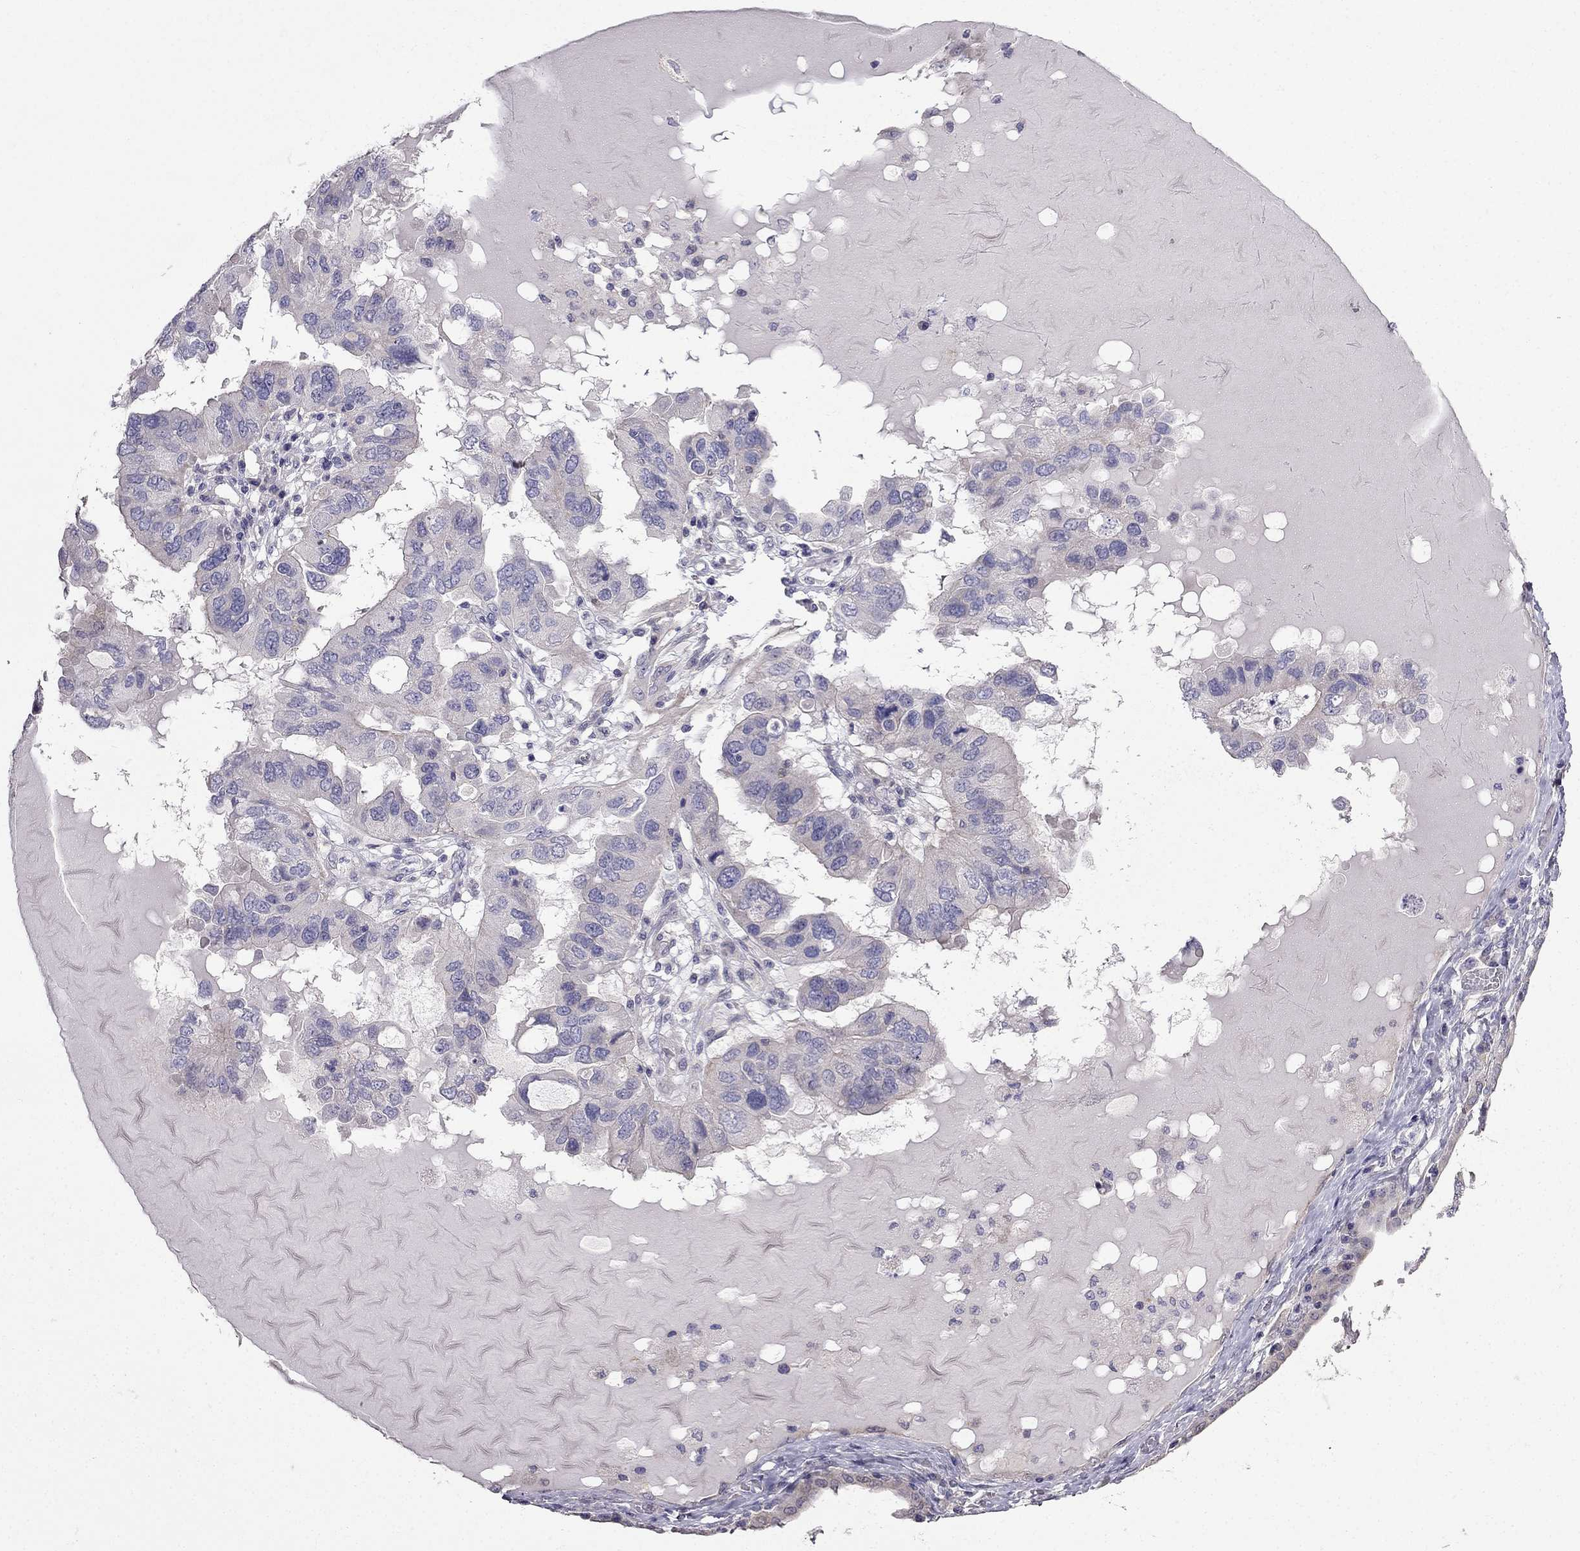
{"staining": {"intensity": "negative", "quantity": "none", "location": "none"}, "tissue": "ovarian cancer", "cell_type": "Tumor cells", "image_type": "cancer", "snomed": [{"axis": "morphology", "description": "Cystadenocarcinoma, serous, NOS"}, {"axis": "topography", "description": "Ovary"}], "caption": "An immunohistochemistry micrograph of ovarian cancer (serous cystadenocarcinoma) is shown. There is no staining in tumor cells of ovarian cancer (serous cystadenocarcinoma). Brightfield microscopy of immunohistochemistry stained with DAB (3,3'-diaminobenzidine) (brown) and hematoxylin (blue), captured at high magnification.", "gene": "AS3MT", "patient": {"sex": "female", "age": 79}}